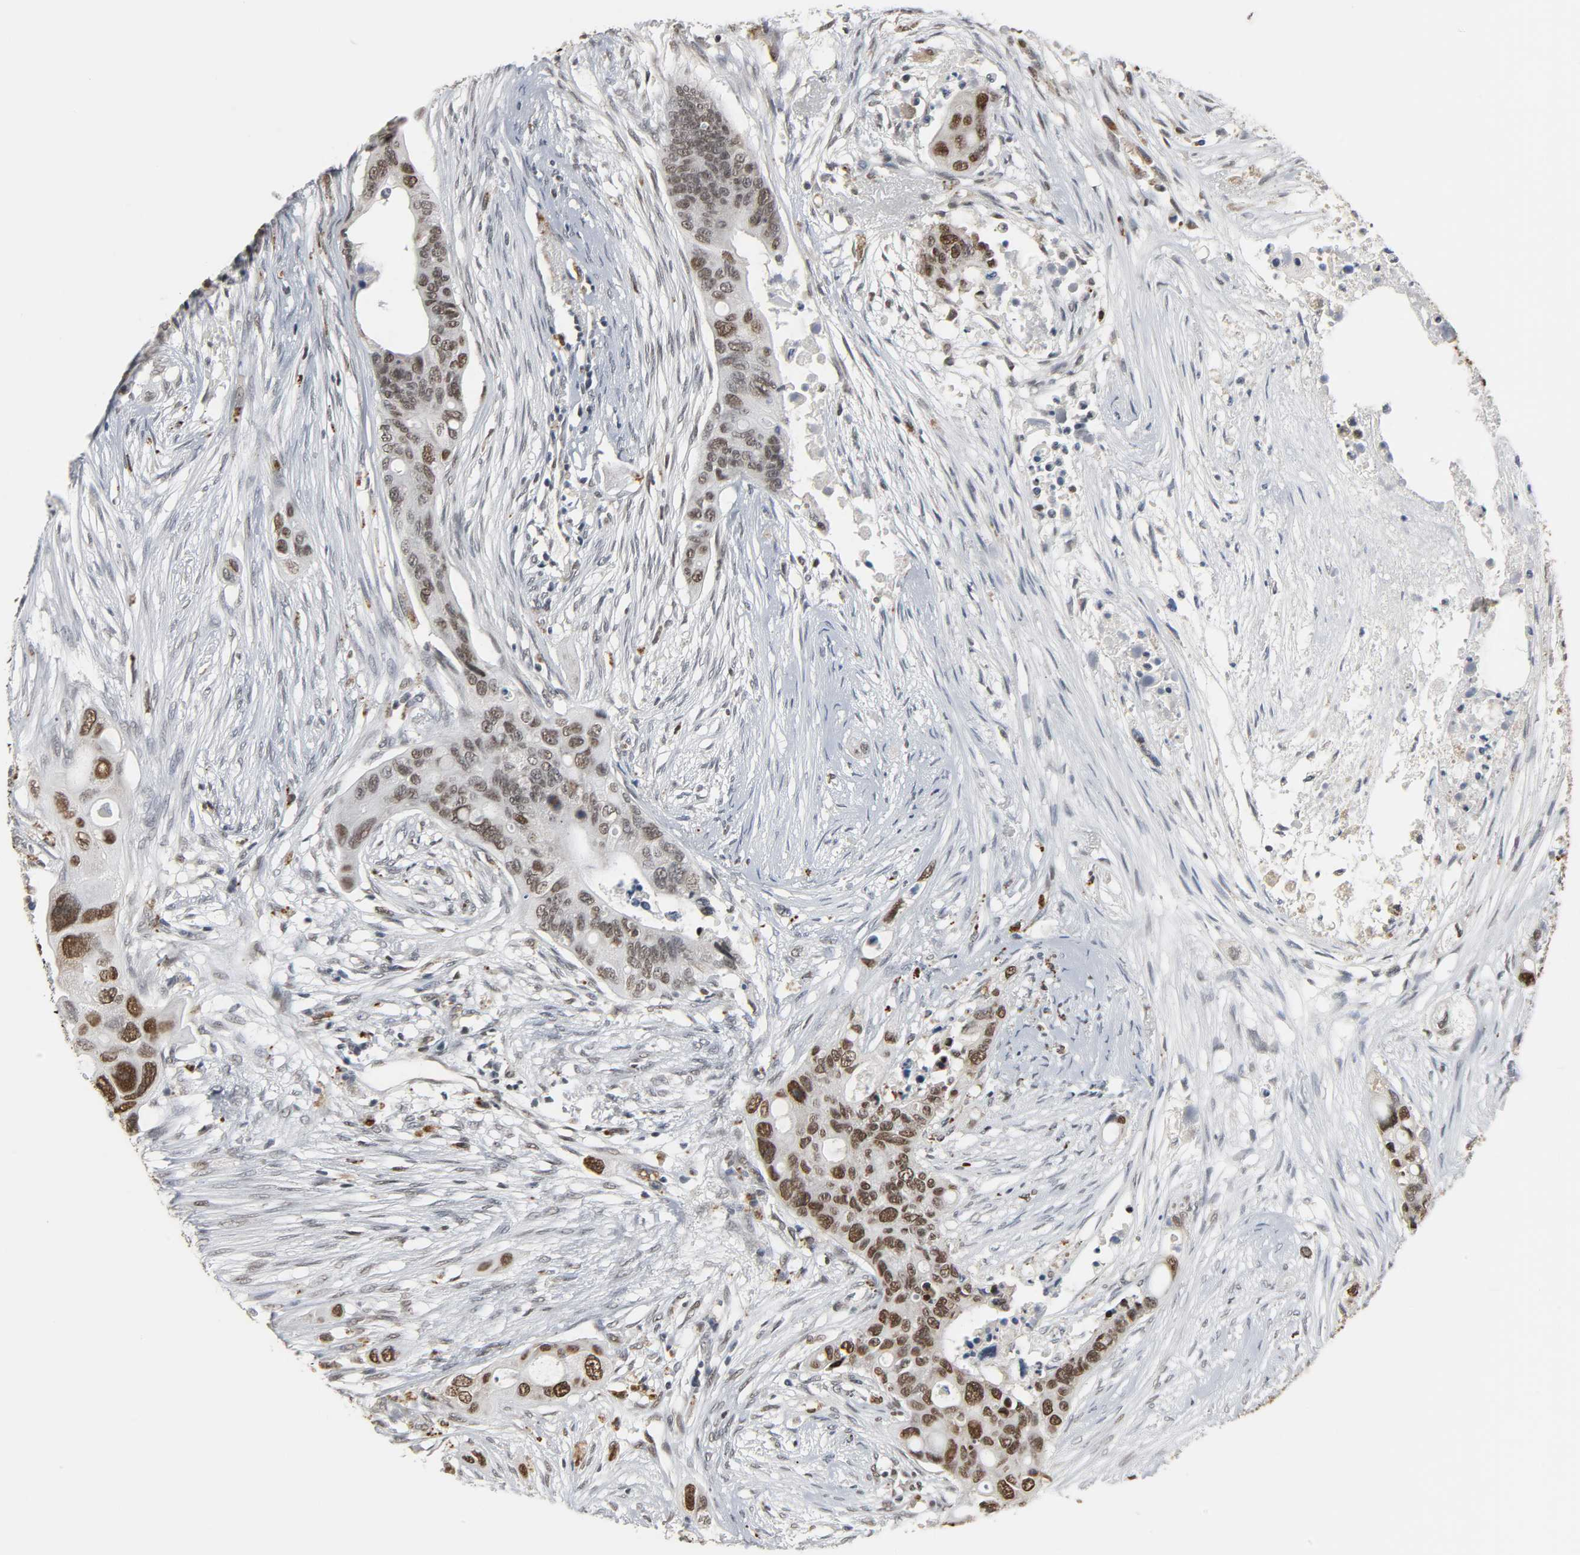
{"staining": {"intensity": "weak", "quantity": "25%-75%", "location": "nuclear"}, "tissue": "colorectal cancer", "cell_type": "Tumor cells", "image_type": "cancer", "snomed": [{"axis": "morphology", "description": "Adenocarcinoma, NOS"}, {"axis": "topography", "description": "Colon"}], "caption": "This histopathology image displays immunohistochemistry (IHC) staining of colorectal cancer (adenocarcinoma), with low weak nuclear expression in about 25%-75% of tumor cells.", "gene": "DAZAP1", "patient": {"sex": "female", "age": 57}}